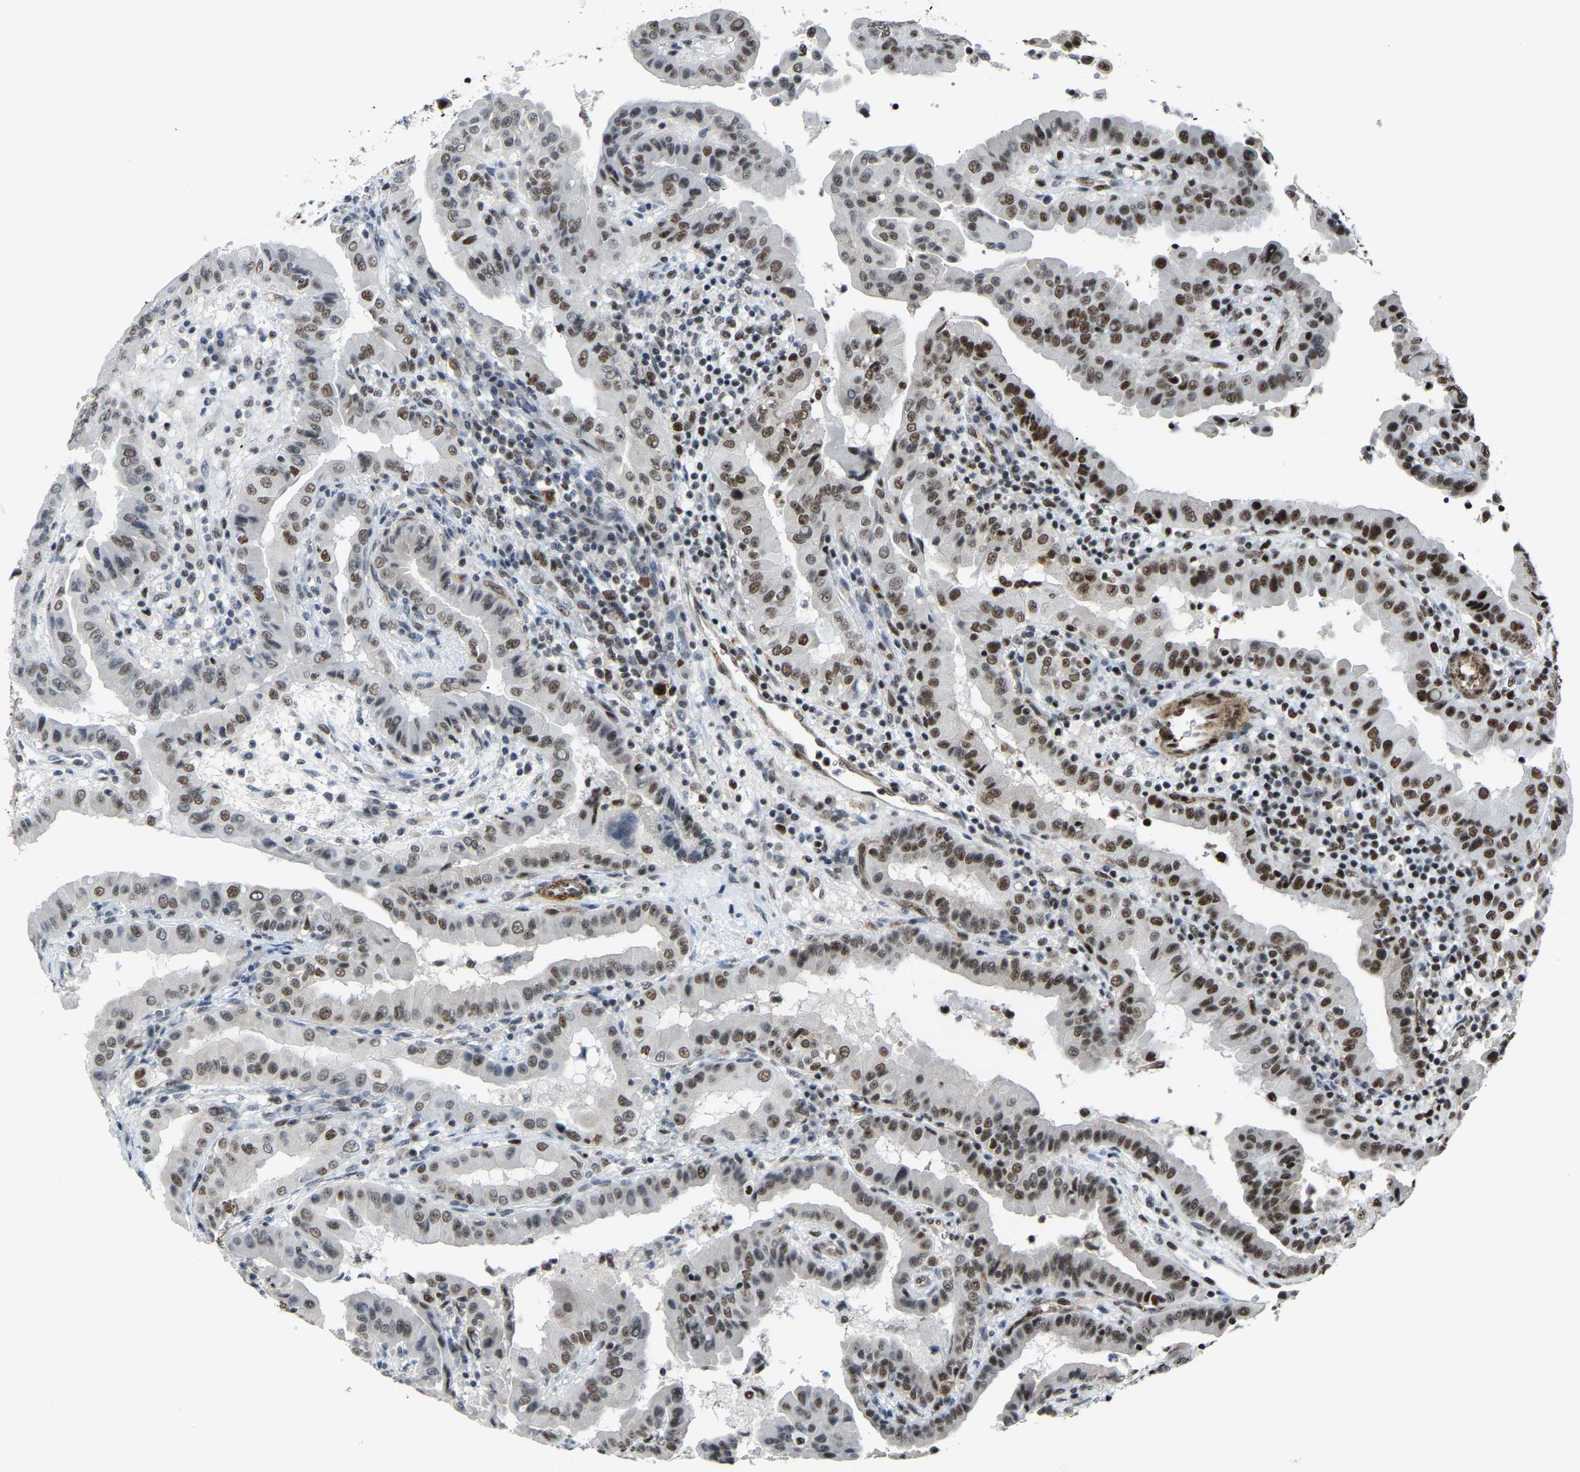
{"staining": {"intensity": "moderate", "quantity": ">75%", "location": "nuclear"}, "tissue": "thyroid cancer", "cell_type": "Tumor cells", "image_type": "cancer", "snomed": [{"axis": "morphology", "description": "Papillary adenocarcinoma, NOS"}, {"axis": "topography", "description": "Thyroid gland"}], "caption": "Thyroid cancer stained with a protein marker shows moderate staining in tumor cells.", "gene": "DDX5", "patient": {"sex": "male", "age": 33}}